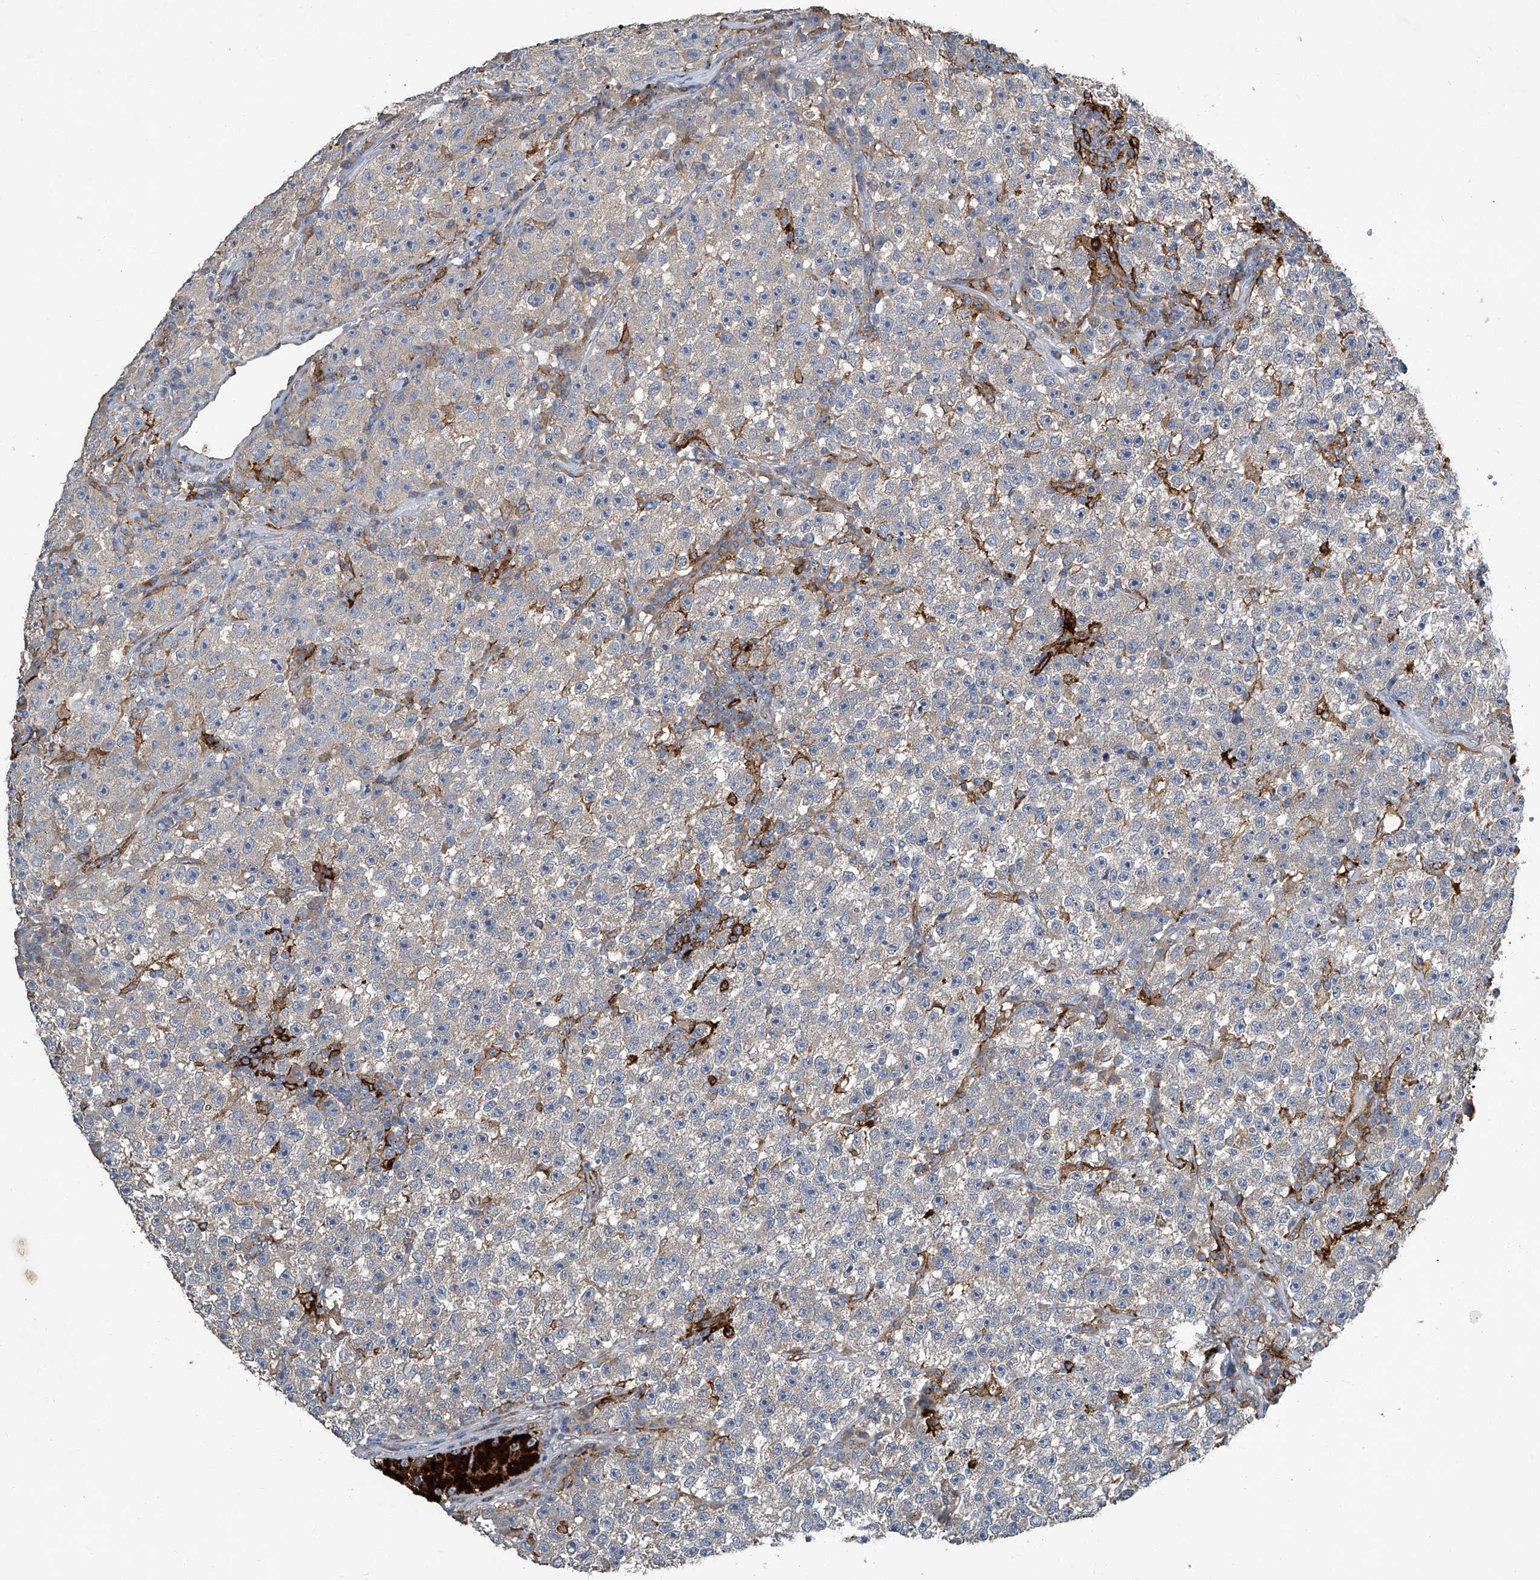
{"staining": {"intensity": "negative", "quantity": "none", "location": "none"}, "tissue": "testis cancer", "cell_type": "Tumor cells", "image_type": "cancer", "snomed": [{"axis": "morphology", "description": "Seminoma, NOS"}, {"axis": "topography", "description": "Testis"}], "caption": "The image displays no significant positivity in tumor cells of testis cancer (seminoma).", "gene": "FAM167A", "patient": {"sex": "male", "age": 22}}